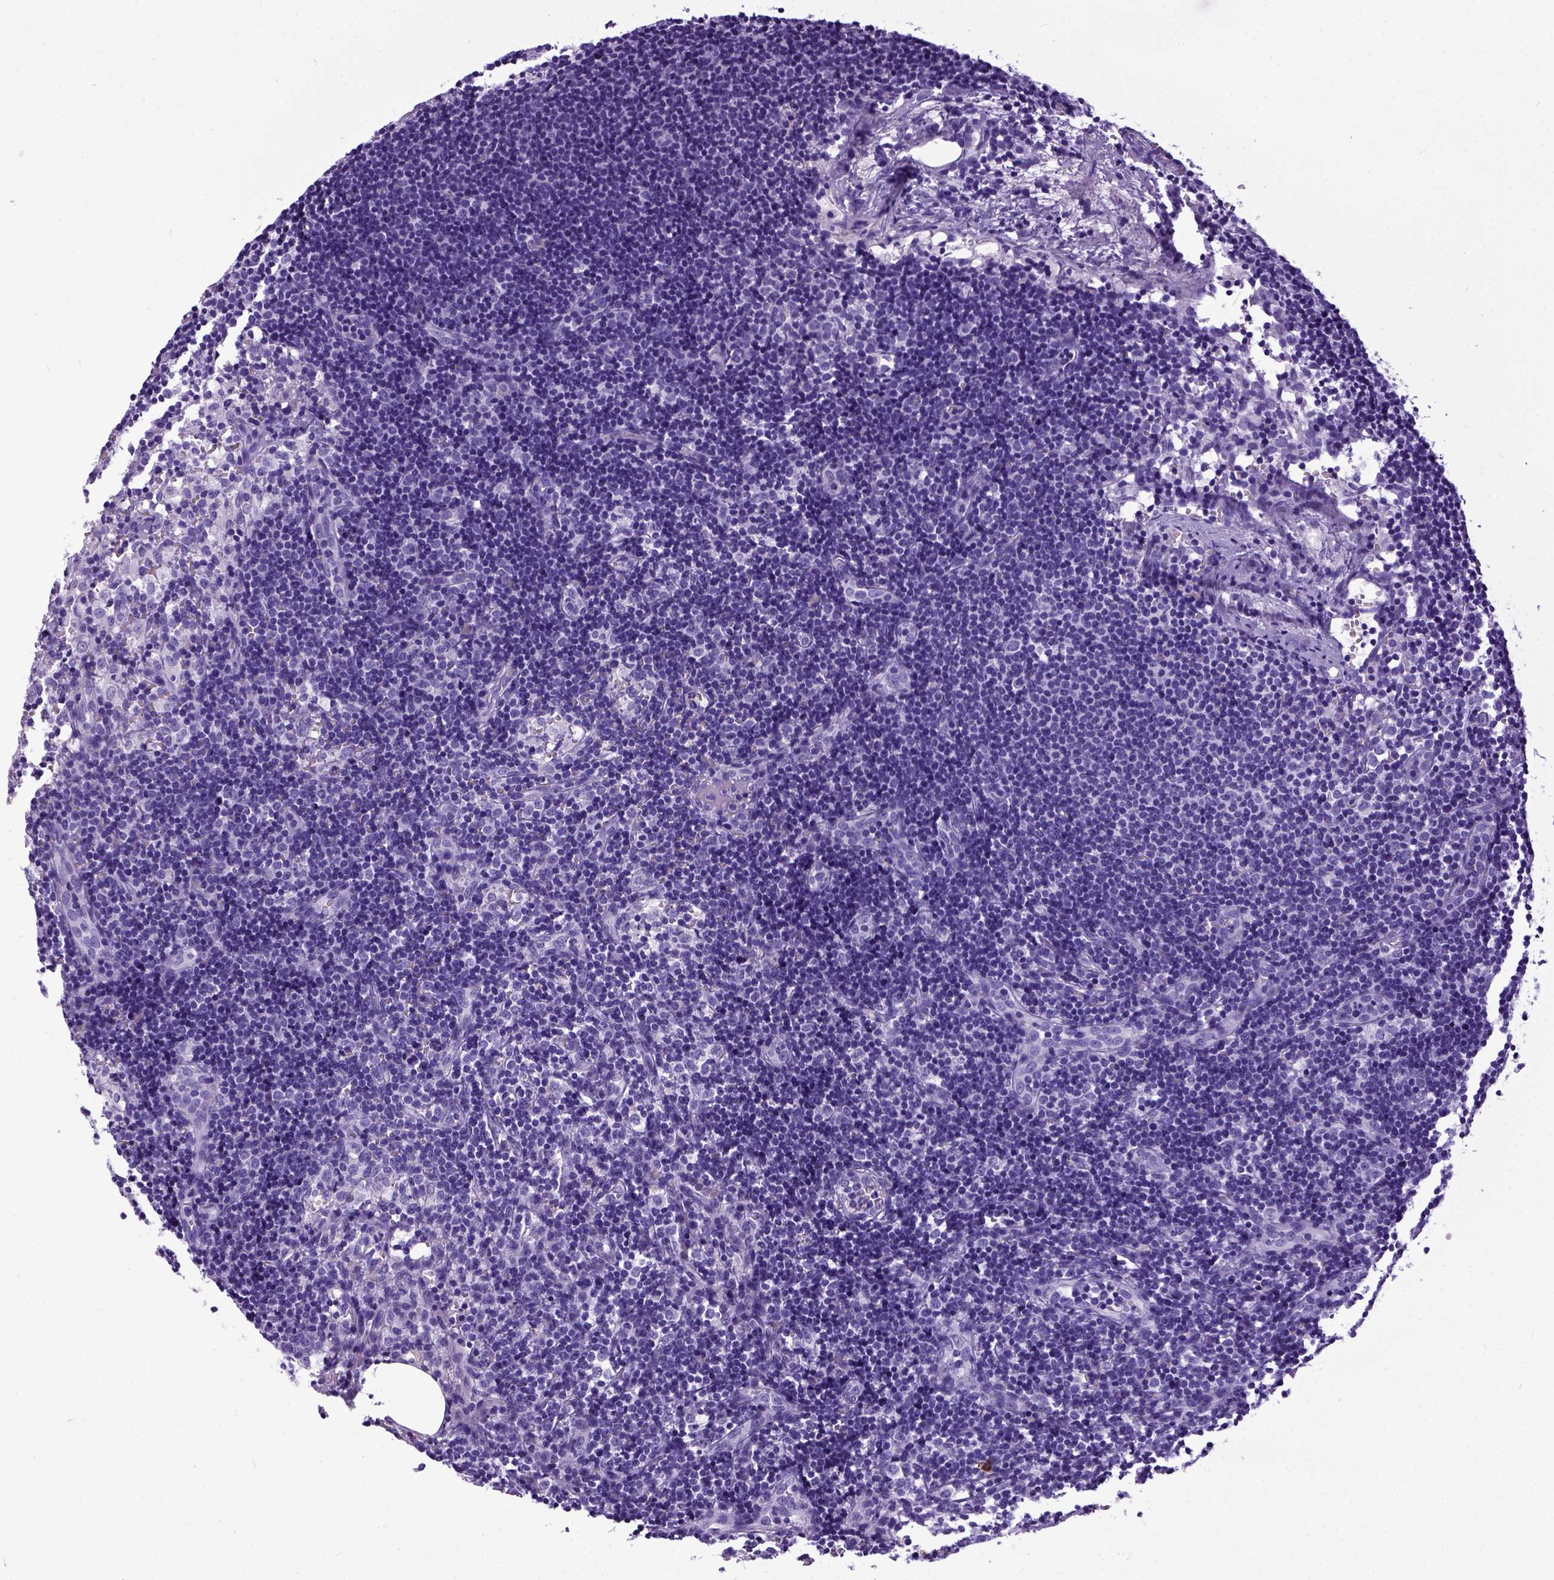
{"staining": {"intensity": "negative", "quantity": "none", "location": "none"}, "tissue": "lymph node", "cell_type": "Germinal center cells", "image_type": "normal", "snomed": [{"axis": "morphology", "description": "Normal tissue, NOS"}, {"axis": "topography", "description": "Lymph node"}], "caption": "This is an immunohistochemistry photomicrograph of normal human lymph node. There is no expression in germinal center cells.", "gene": "IGF2", "patient": {"sex": "female", "age": 41}}